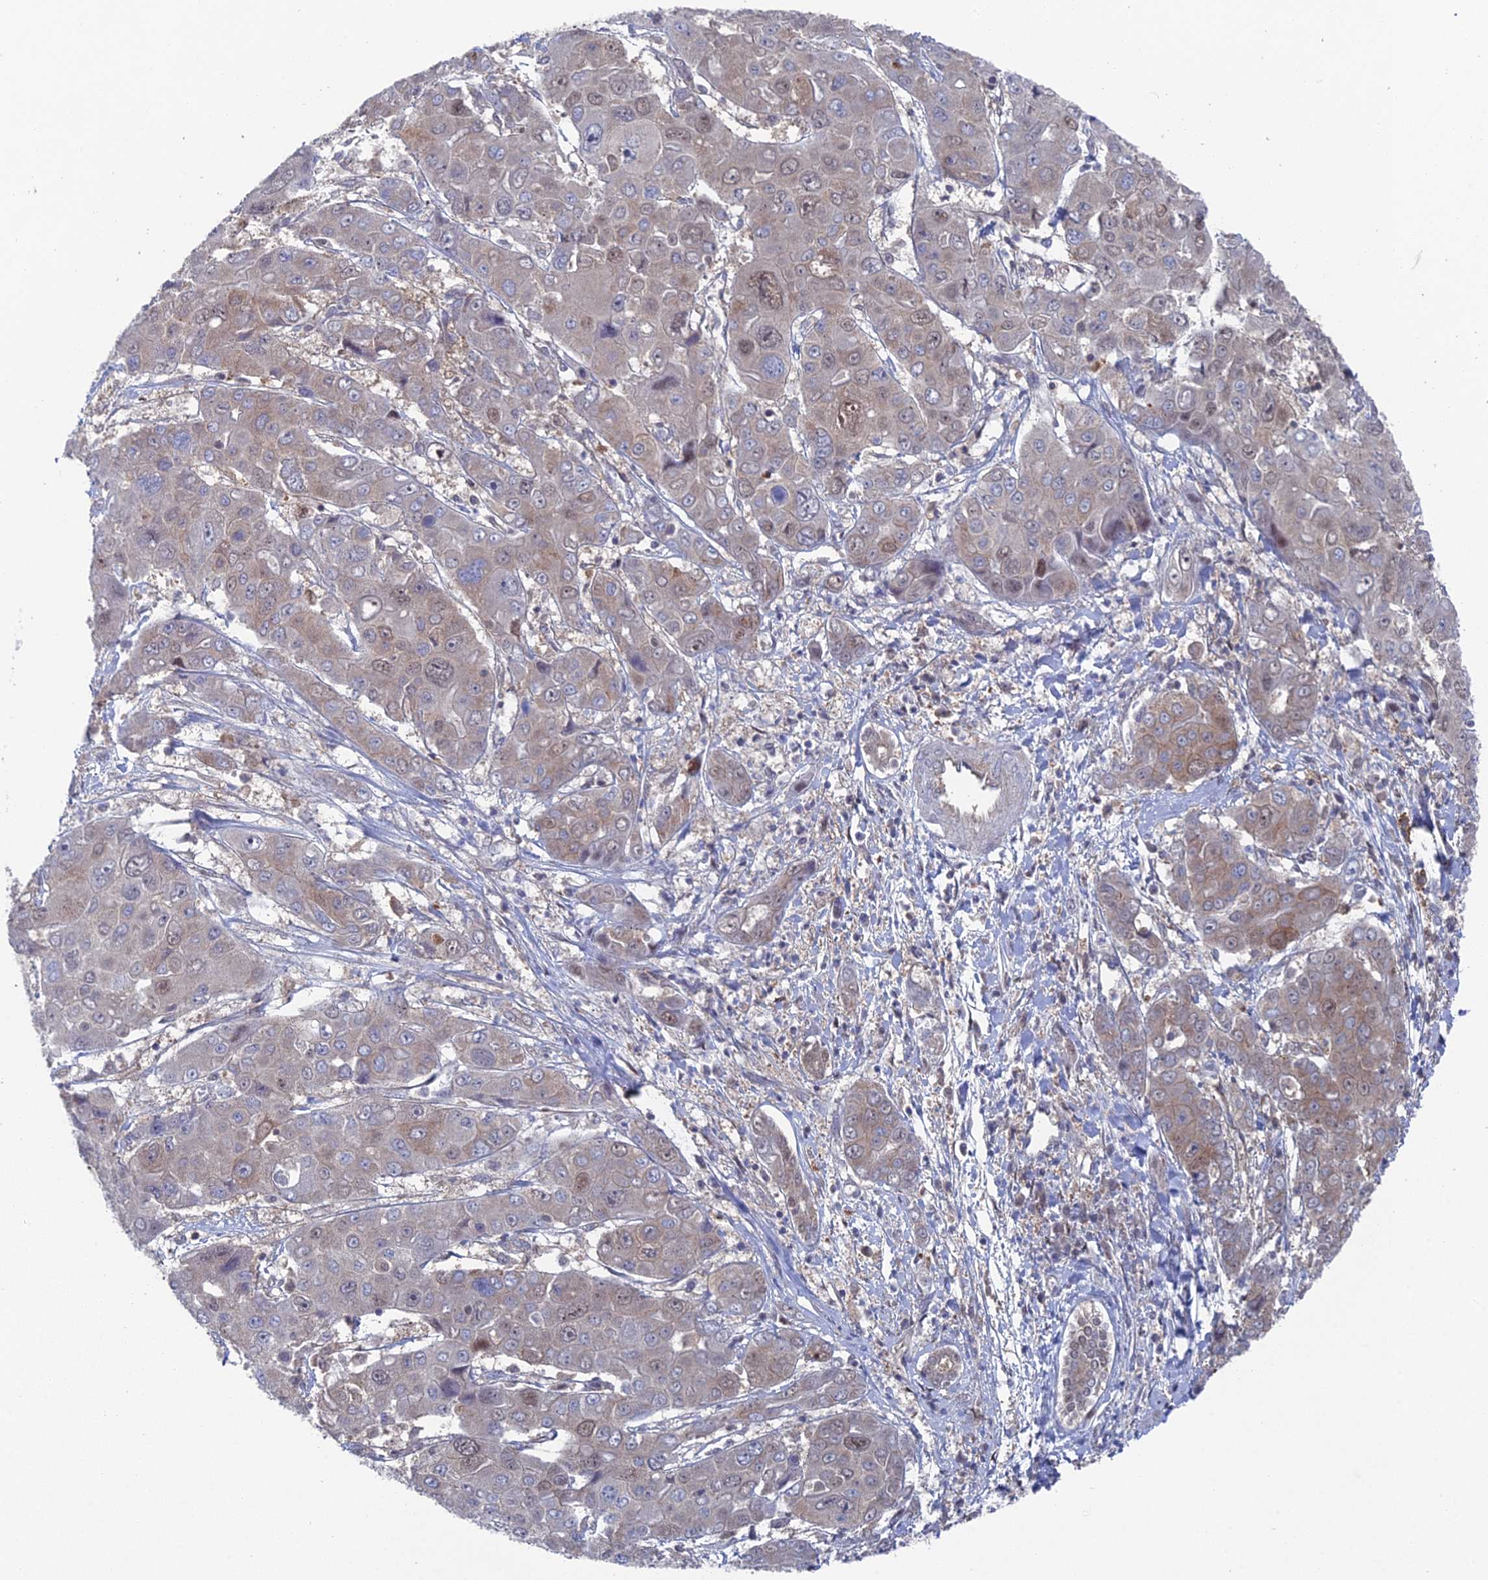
{"staining": {"intensity": "weak", "quantity": "<25%", "location": "cytoplasmic/membranous"}, "tissue": "liver cancer", "cell_type": "Tumor cells", "image_type": "cancer", "snomed": [{"axis": "morphology", "description": "Cholangiocarcinoma"}, {"axis": "topography", "description": "Liver"}], "caption": "Immunohistochemistry photomicrograph of neoplastic tissue: human liver cancer stained with DAB (3,3'-diaminobenzidine) reveals no significant protein staining in tumor cells. (Brightfield microscopy of DAB IHC at high magnification).", "gene": "UNC5D", "patient": {"sex": "male", "age": 67}}